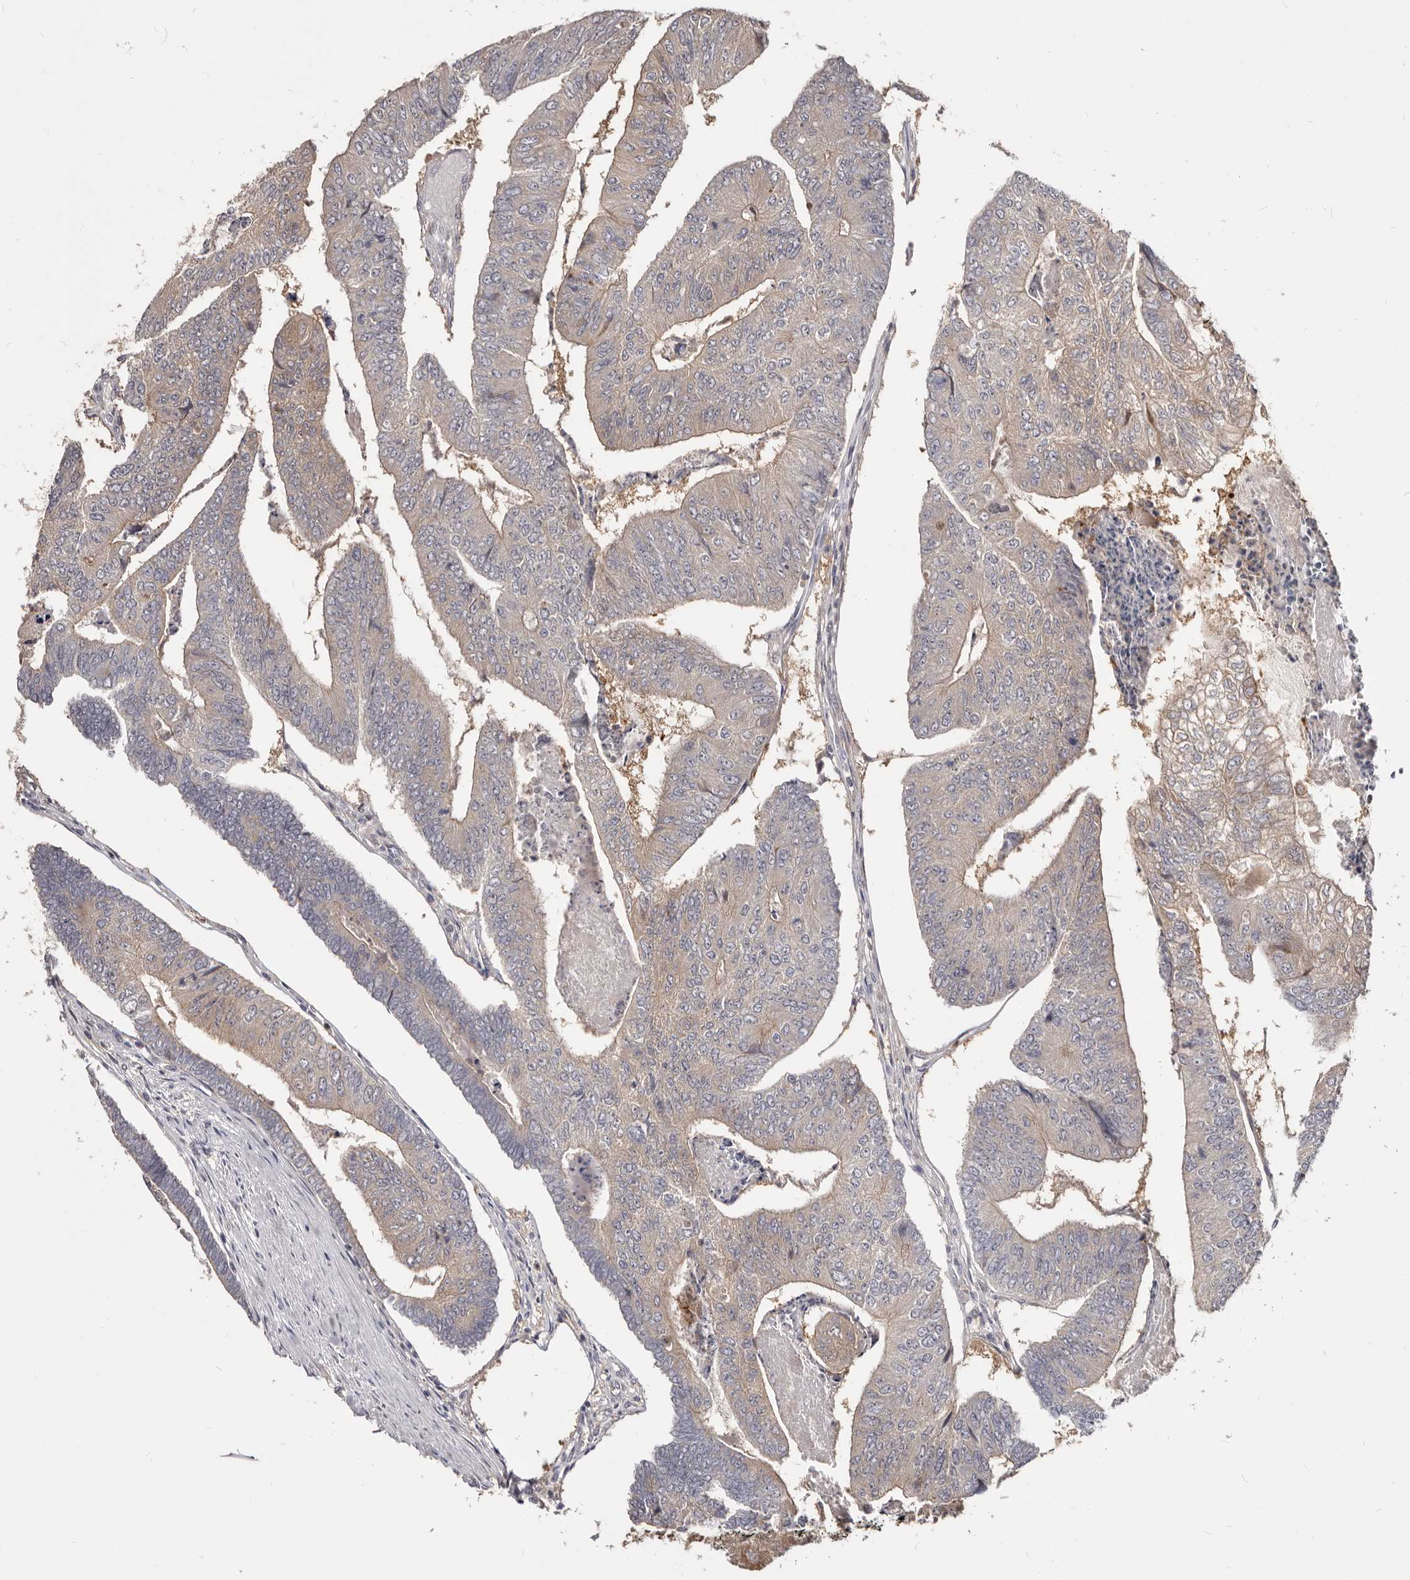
{"staining": {"intensity": "weak", "quantity": "25%-75%", "location": "cytoplasmic/membranous"}, "tissue": "colorectal cancer", "cell_type": "Tumor cells", "image_type": "cancer", "snomed": [{"axis": "morphology", "description": "Adenocarcinoma, NOS"}, {"axis": "topography", "description": "Colon"}], "caption": "The image reveals staining of adenocarcinoma (colorectal), revealing weak cytoplasmic/membranous protein positivity (brown color) within tumor cells.", "gene": "TC2N", "patient": {"sex": "female", "age": 67}}